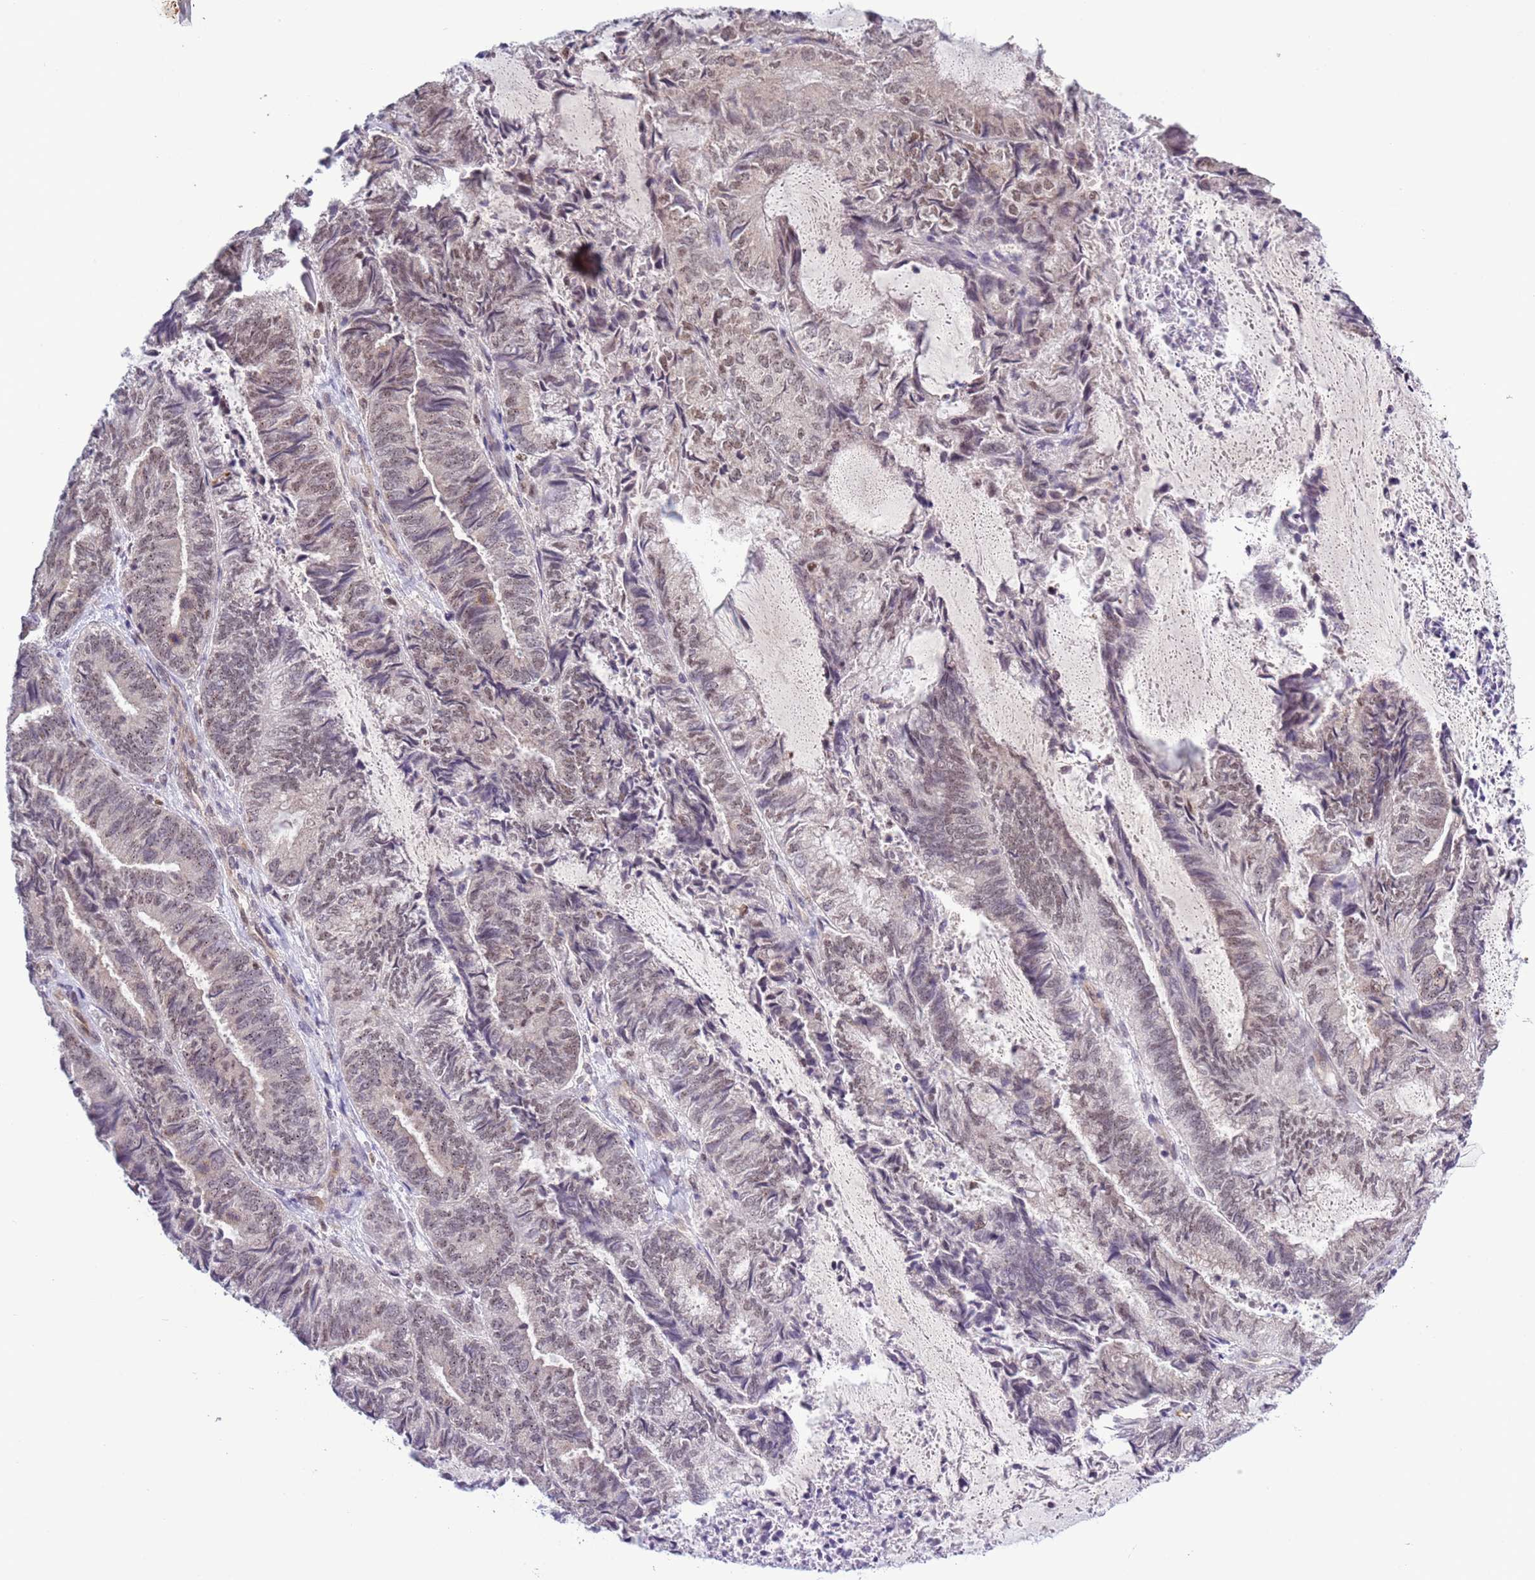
{"staining": {"intensity": "weak", "quantity": "25%-75%", "location": "nuclear"}, "tissue": "endometrial cancer", "cell_type": "Tumor cells", "image_type": "cancer", "snomed": [{"axis": "morphology", "description": "Adenocarcinoma, NOS"}, {"axis": "topography", "description": "Endometrium"}], "caption": "Tumor cells exhibit weak nuclear staining in approximately 25%-75% of cells in endometrial adenocarcinoma.", "gene": "PRPF6", "patient": {"sex": "female", "age": 80}}